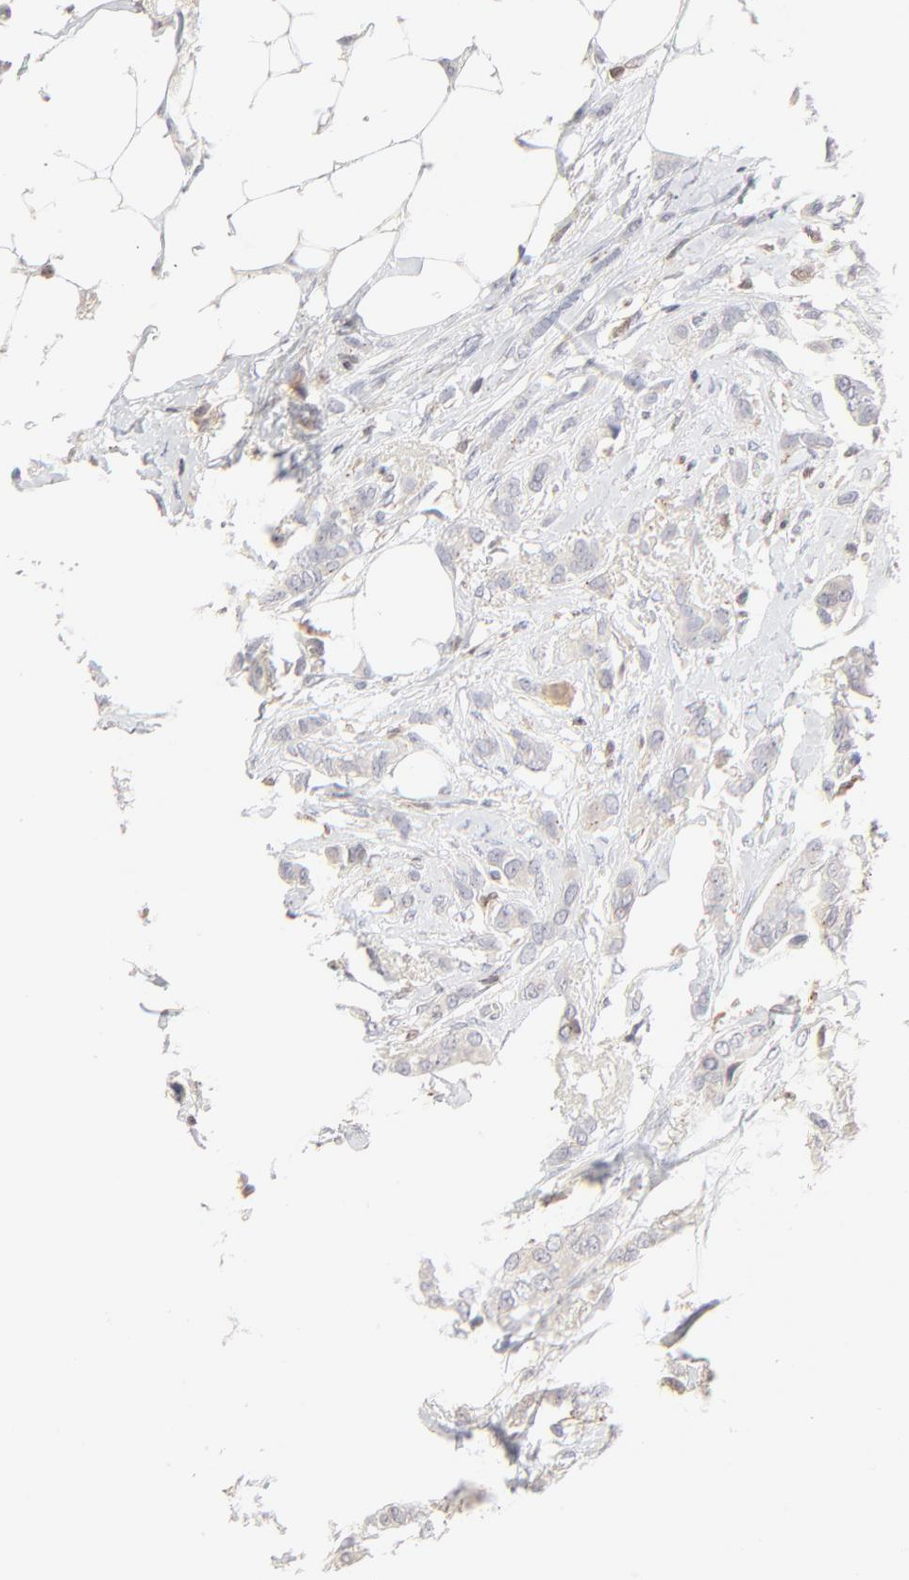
{"staining": {"intensity": "negative", "quantity": "none", "location": "none"}, "tissue": "breast cancer", "cell_type": "Tumor cells", "image_type": "cancer", "snomed": [{"axis": "morphology", "description": "Lobular carcinoma"}, {"axis": "topography", "description": "Breast"}], "caption": "A micrograph of breast cancer stained for a protein reveals no brown staining in tumor cells.", "gene": "CDK6", "patient": {"sex": "female", "age": 55}}